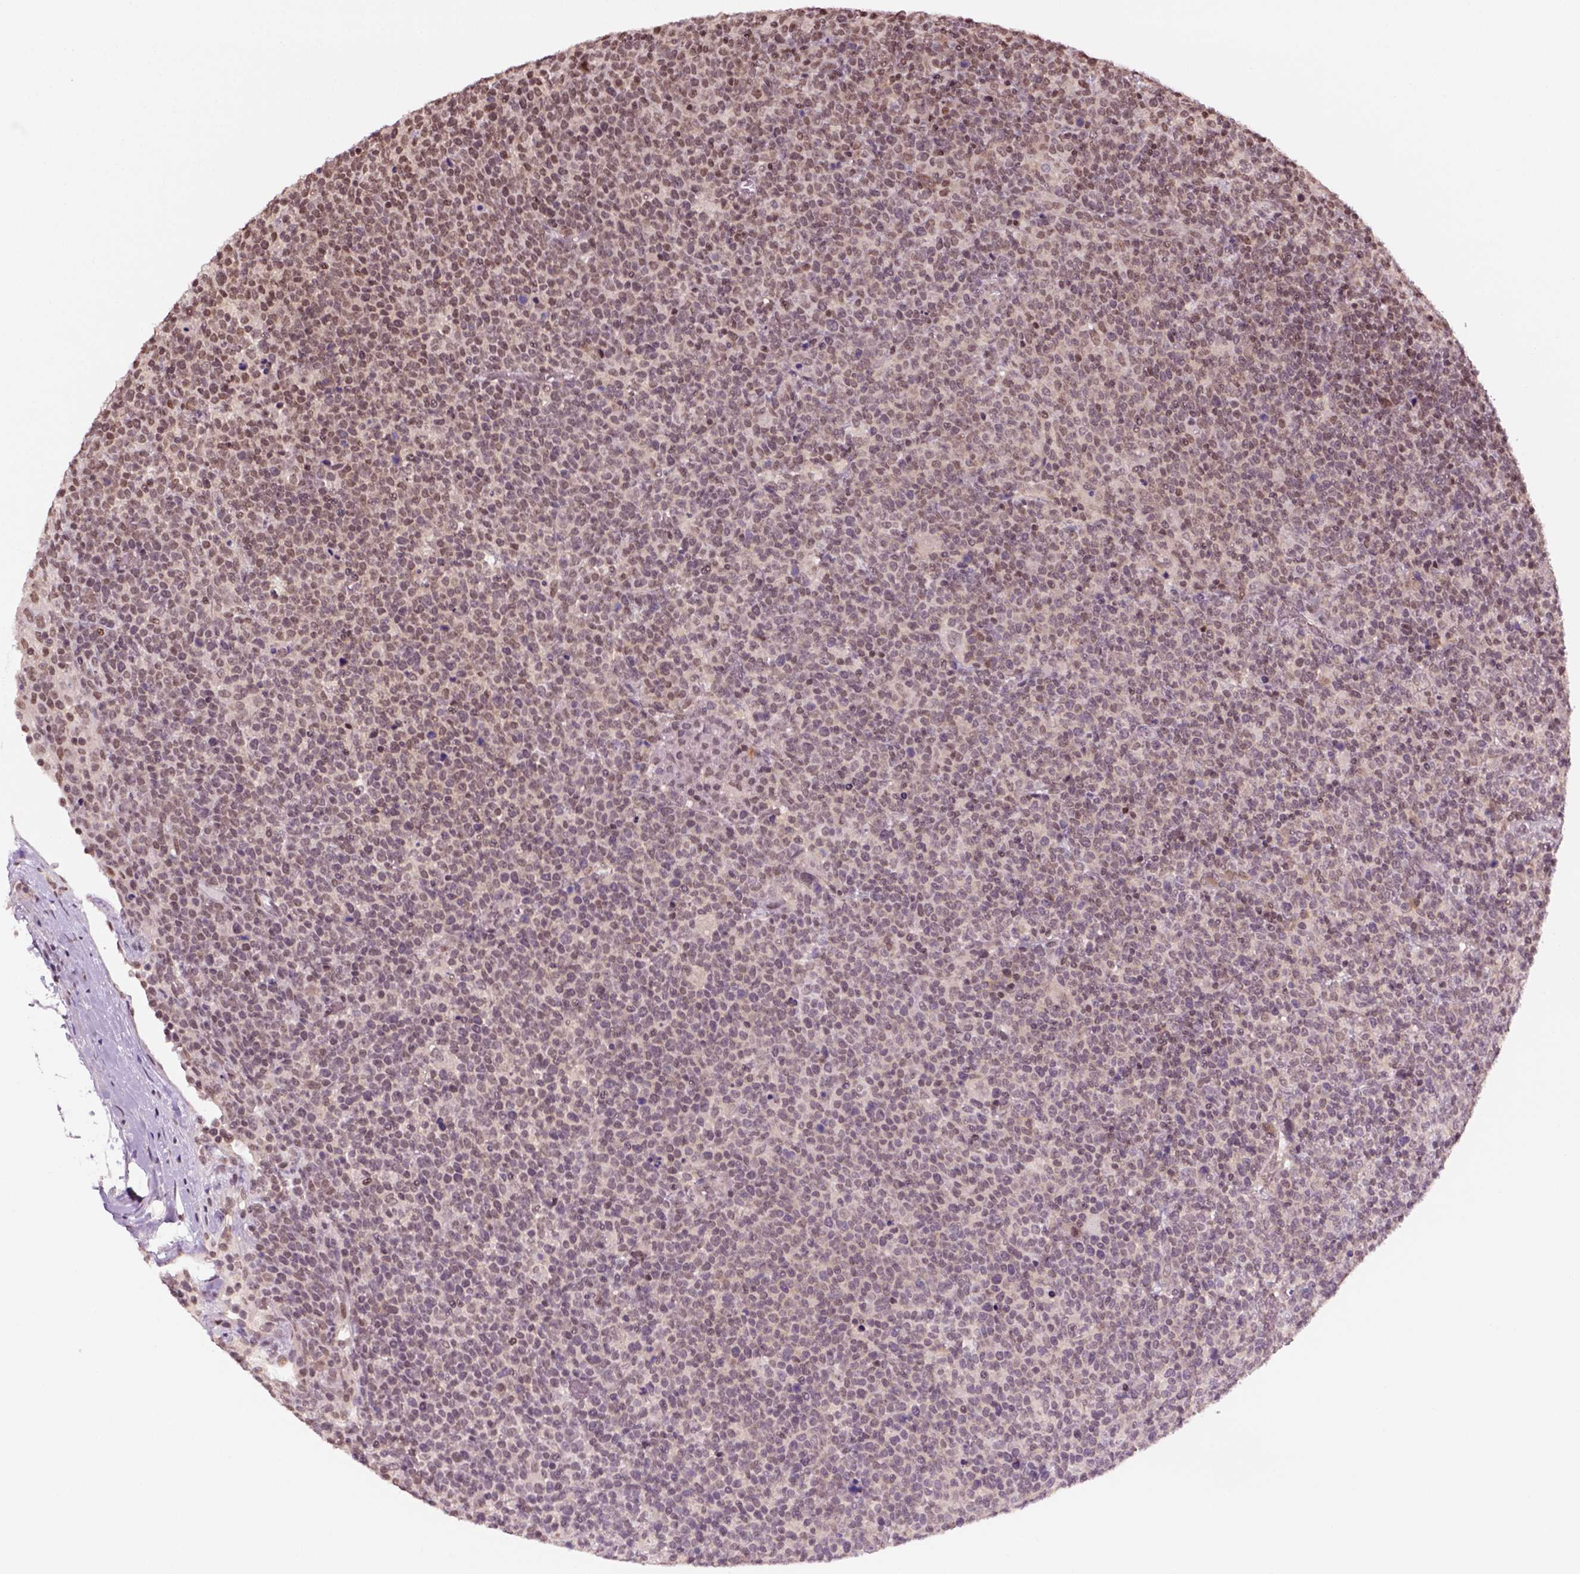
{"staining": {"intensity": "weak", "quantity": "25%-75%", "location": "nuclear"}, "tissue": "lymphoma", "cell_type": "Tumor cells", "image_type": "cancer", "snomed": [{"axis": "morphology", "description": "Malignant lymphoma, non-Hodgkin's type, High grade"}, {"axis": "topography", "description": "Lymph node"}], "caption": "This micrograph exhibits lymphoma stained with IHC to label a protein in brown. The nuclear of tumor cells show weak positivity for the protein. Nuclei are counter-stained blue.", "gene": "GOT1", "patient": {"sex": "male", "age": 61}}